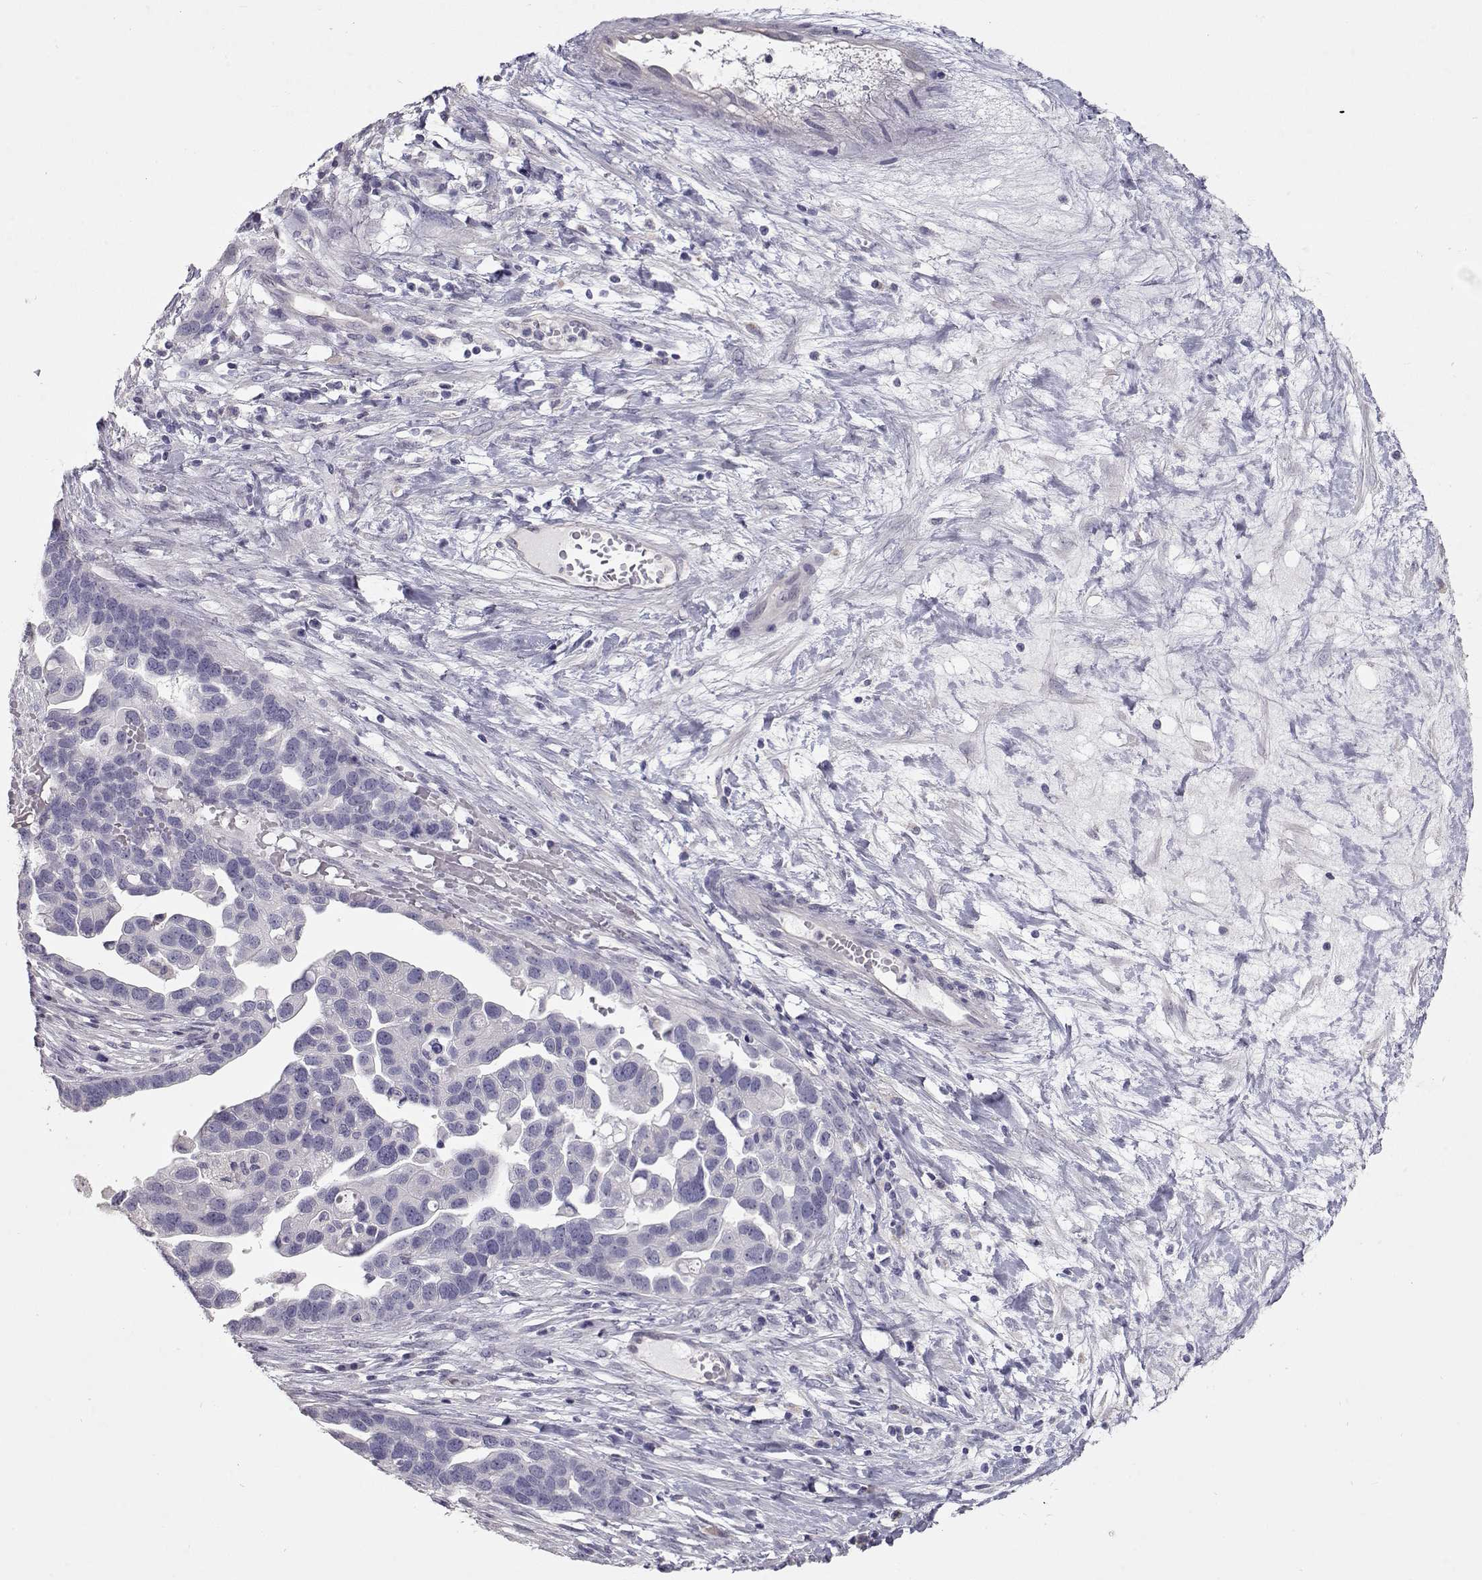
{"staining": {"intensity": "negative", "quantity": "none", "location": "none"}, "tissue": "ovarian cancer", "cell_type": "Tumor cells", "image_type": "cancer", "snomed": [{"axis": "morphology", "description": "Cystadenocarcinoma, serous, NOS"}, {"axis": "topography", "description": "Ovary"}], "caption": "A high-resolution image shows immunohistochemistry (IHC) staining of serous cystadenocarcinoma (ovarian), which demonstrates no significant expression in tumor cells. (Brightfield microscopy of DAB (3,3'-diaminobenzidine) IHC at high magnification).", "gene": "SLC18A1", "patient": {"sex": "female", "age": 54}}